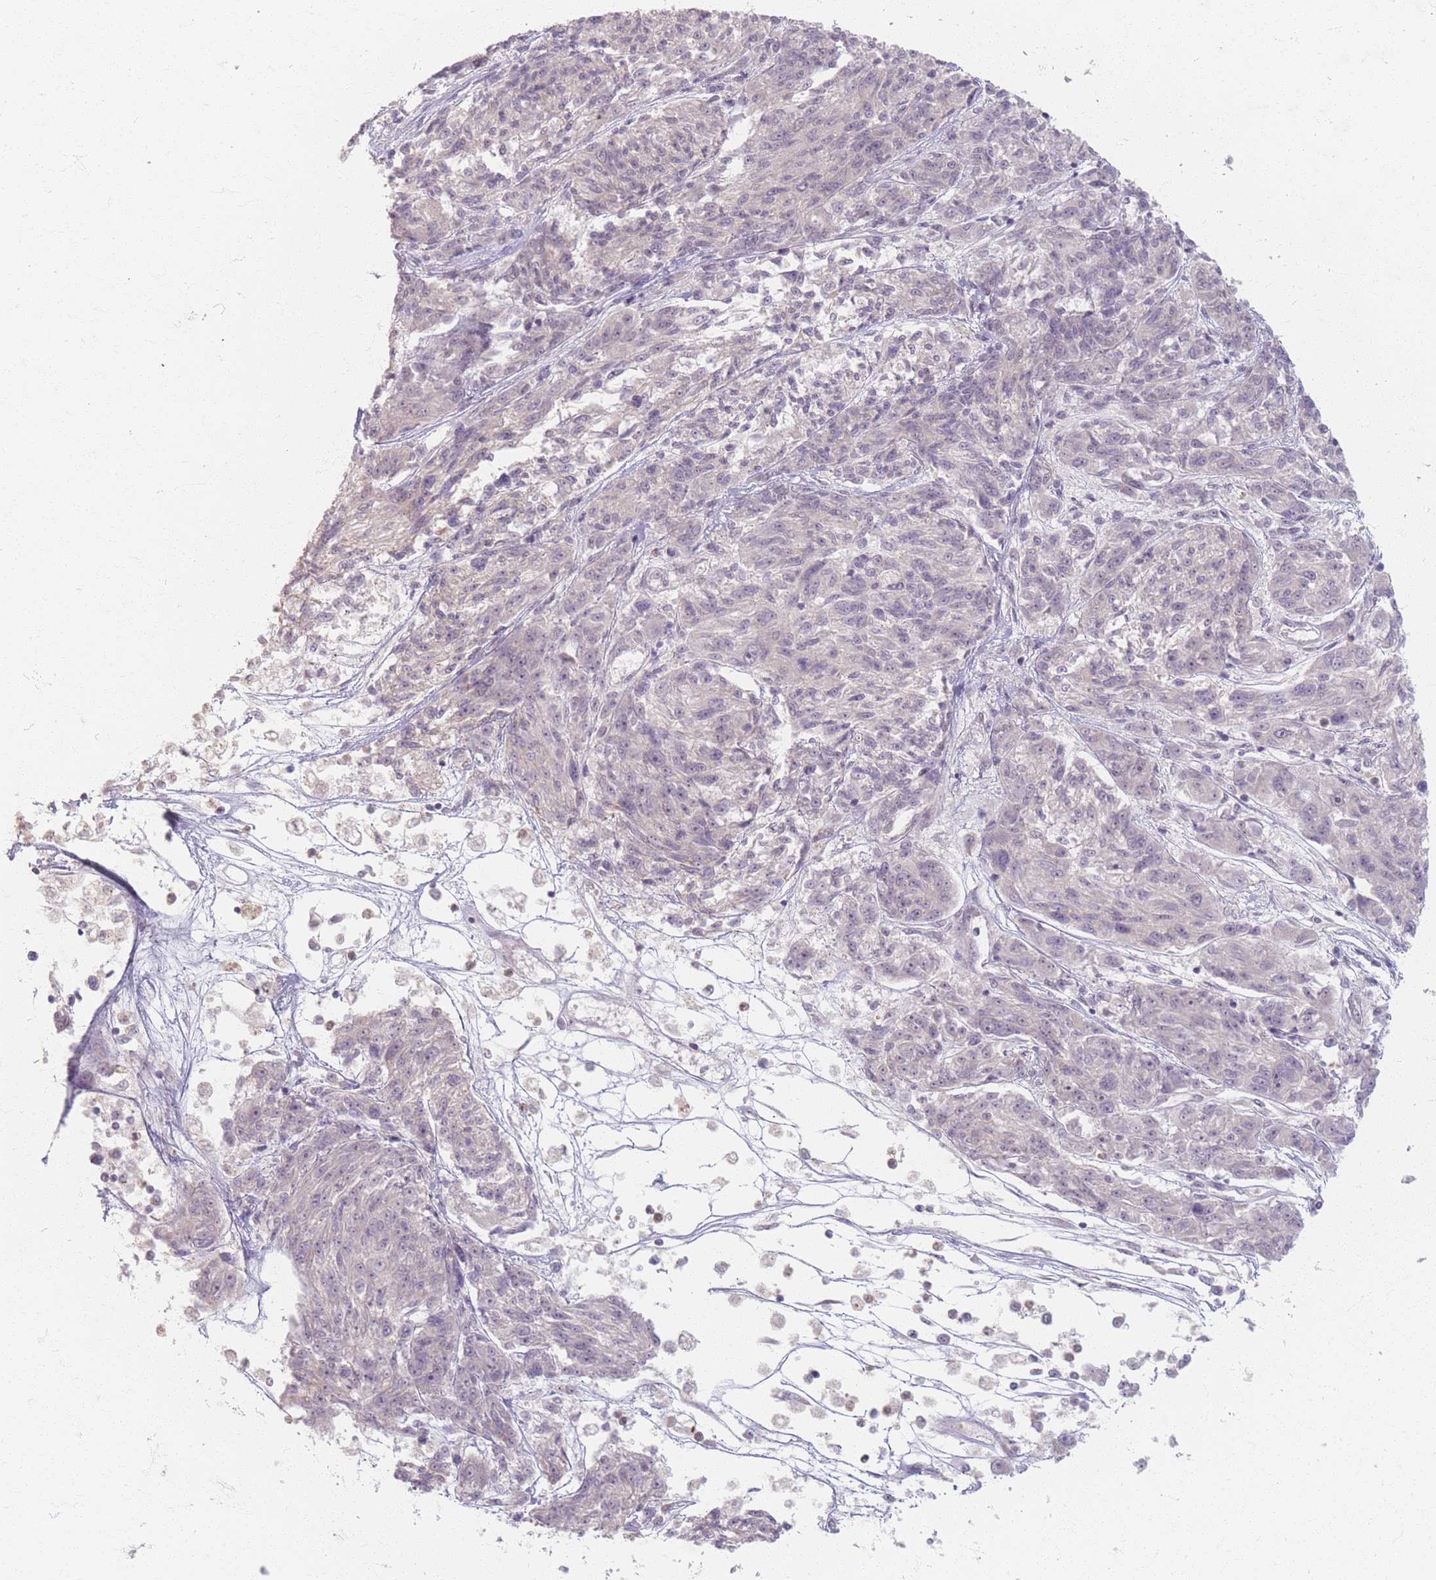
{"staining": {"intensity": "negative", "quantity": "none", "location": "none"}, "tissue": "melanoma", "cell_type": "Tumor cells", "image_type": "cancer", "snomed": [{"axis": "morphology", "description": "Malignant melanoma, NOS"}, {"axis": "topography", "description": "Skin"}], "caption": "This is an IHC micrograph of human melanoma. There is no expression in tumor cells.", "gene": "GABRA6", "patient": {"sex": "male", "age": 53}}